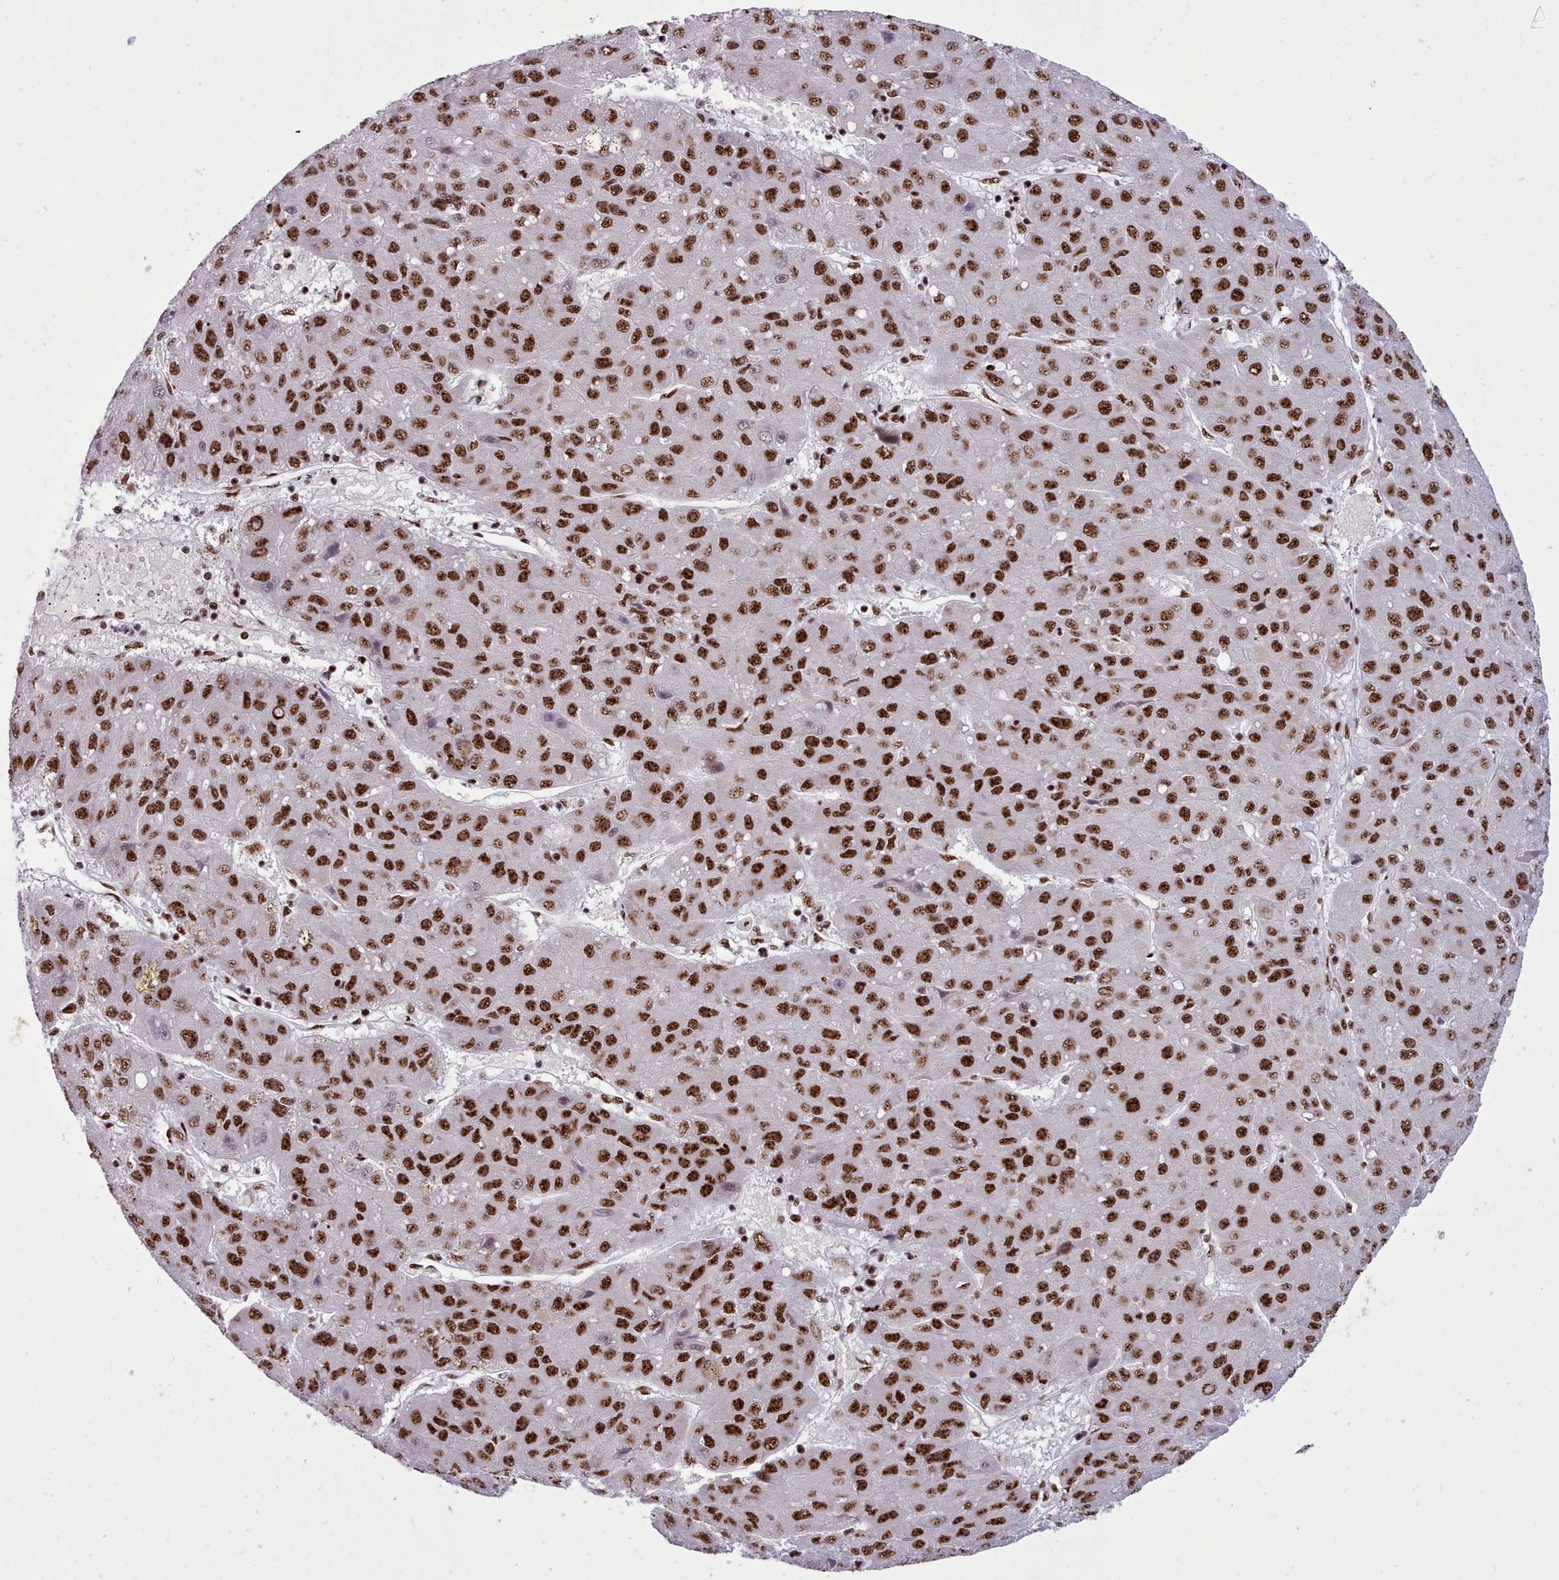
{"staining": {"intensity": "strong", "quantity": ">75%", "location": "nuclear"}, "tissue": "liver cancer", "cell_type": "Tumor cells", "image_type": "cancer", "snomed": [{"axis": "morphology", "description": "Carcinoma, Hepatocellular, NOS"}, {"axis": "topography", "description": "Liver"}], "caption": "Immunohistochemistry (DAB) staining of human hepatocellular carcinoma (liver) shows strong nuclear protein positivity in about >75% of tumor cells.", "gene": "TMEM35B", "patient": {"sex": "male", "age": 67}}